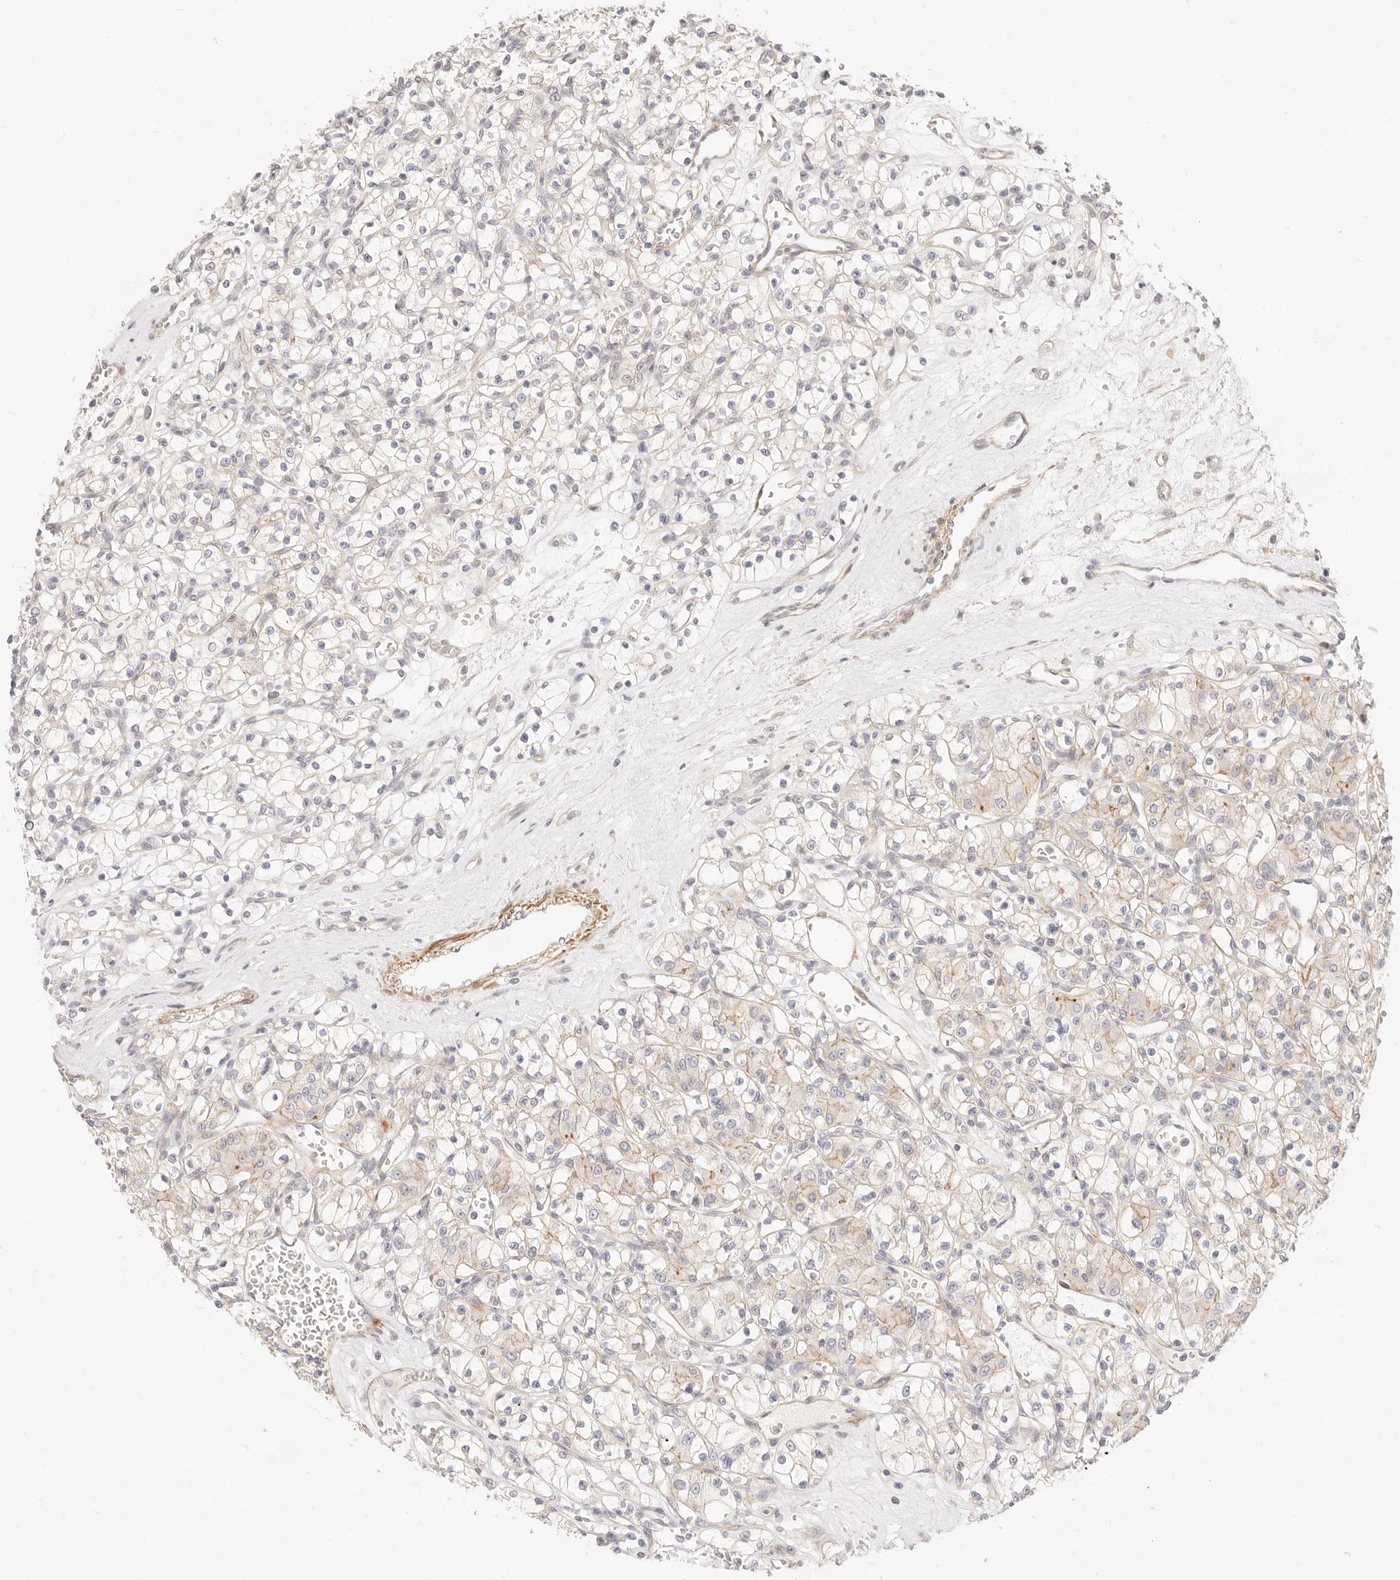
{"staining": {"intensity": "weak", "quantity": "<25%", "location": "cytoplasmic/membranous"}, "tissue": "renal cancer", "cell_type": "Tumor cells", "image_type": "cancer", "snomed": [{"axis": "morphology", "description": "Adenocarcinoma, NOS"}, {"axis": "topography", "description": "Kidney"}], "caption": "Tumor cells show no significant protein expression in adenocarcinoma (renal).", "gene": "UBXN10", "patient": {"sex": "female", "age": 59}}